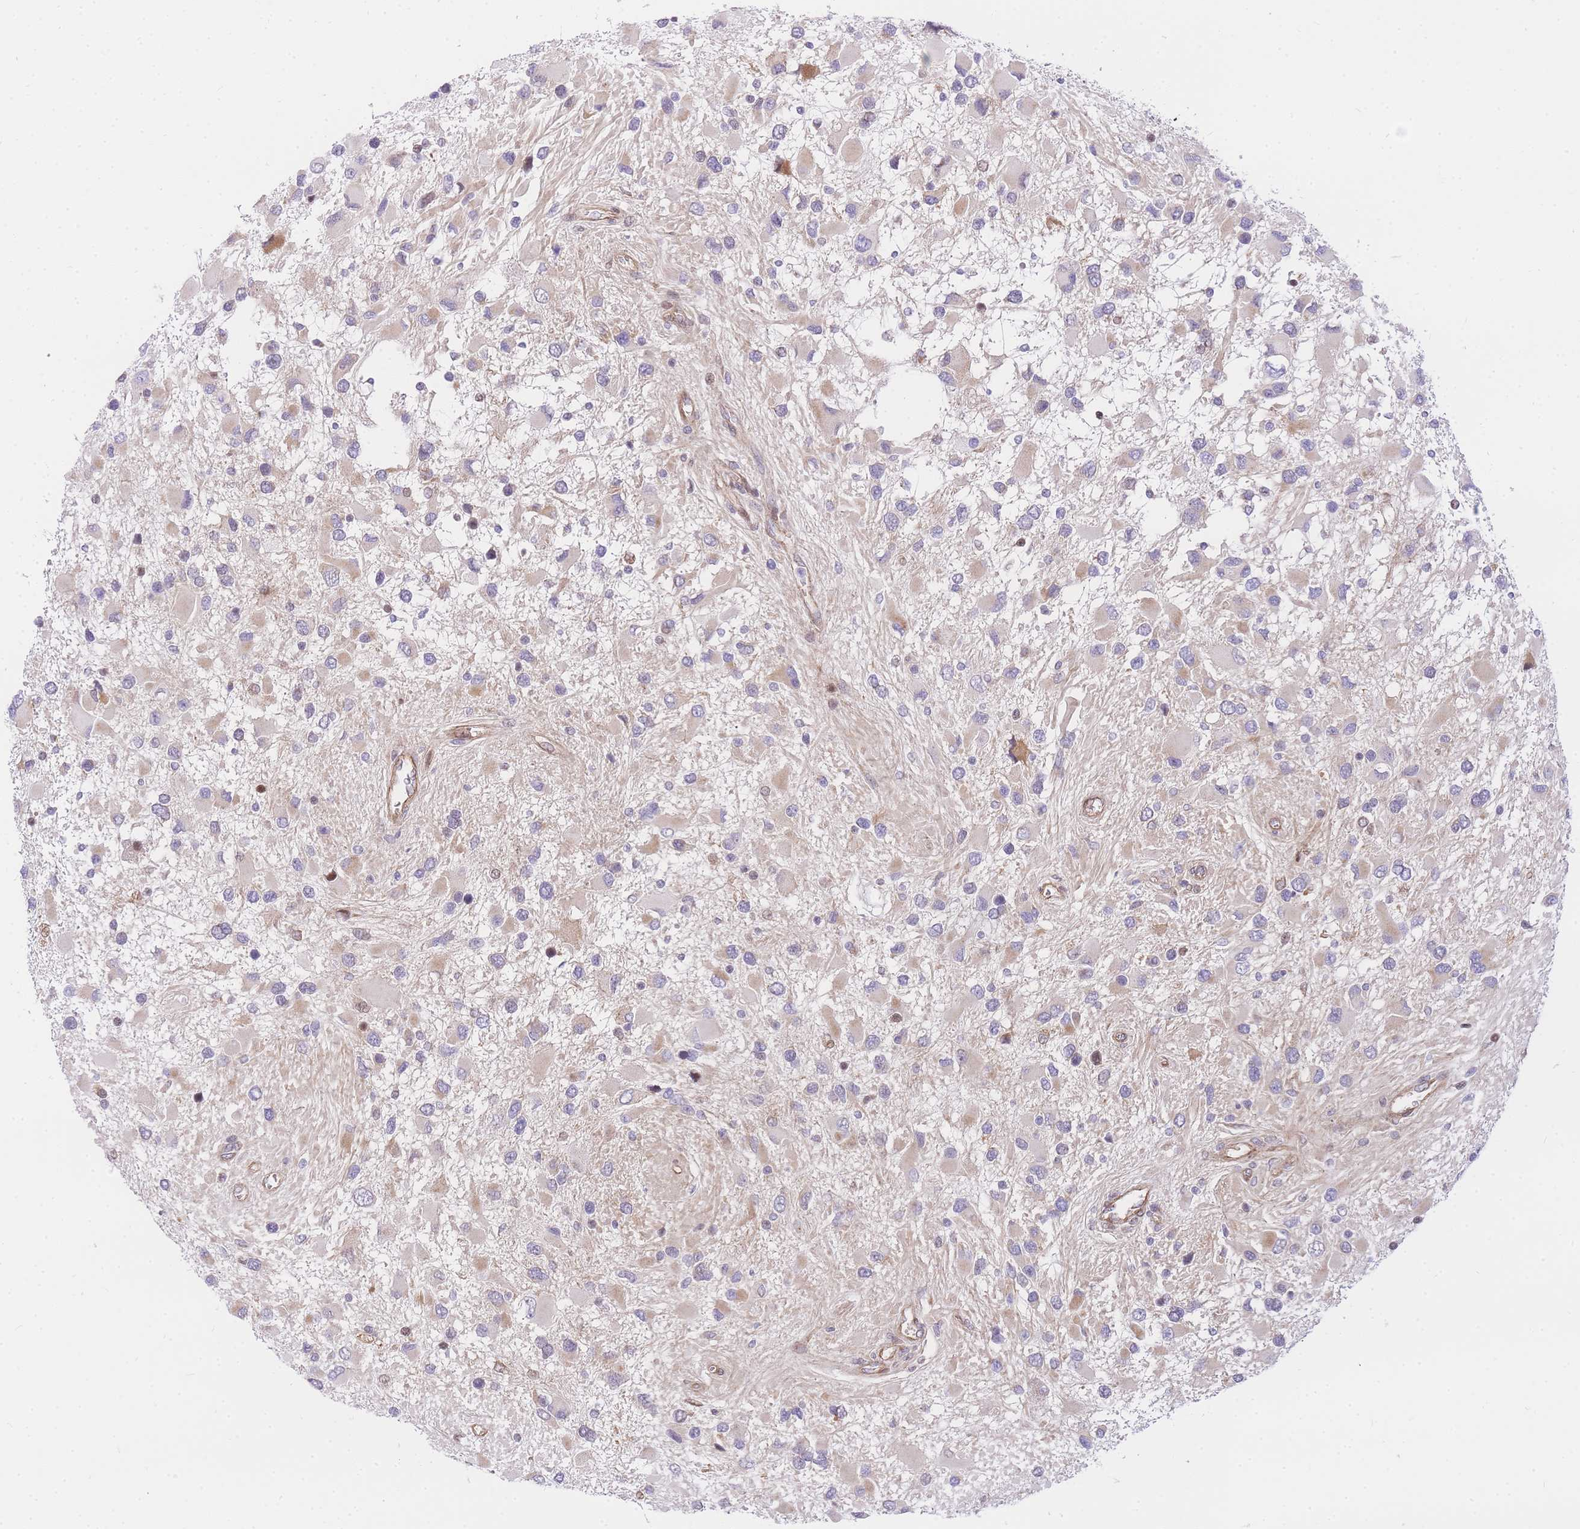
{"staining": {"intensity": "negative", "quantity": "none", "location": "none"}, "tissue": "glioma", "cell_type": "Tumor cells", "image_type": "cancer", "snomed": [{"axis": "morphology", "description": "Glioma, malignant, High grade"}, {"axis": "topography", "description": "Brain"}], "caption": "Immunohistochemistry (IHC) of glioma demonstrates no expression in tumor cells. Brightfield microscopy of immunohistochemistry (IHC) stained with DAB (brown) and hematoxylin (blue), captured at high magnification.", "gene": "S100PBP", "patient": {"sex": "male", "age": 53}}